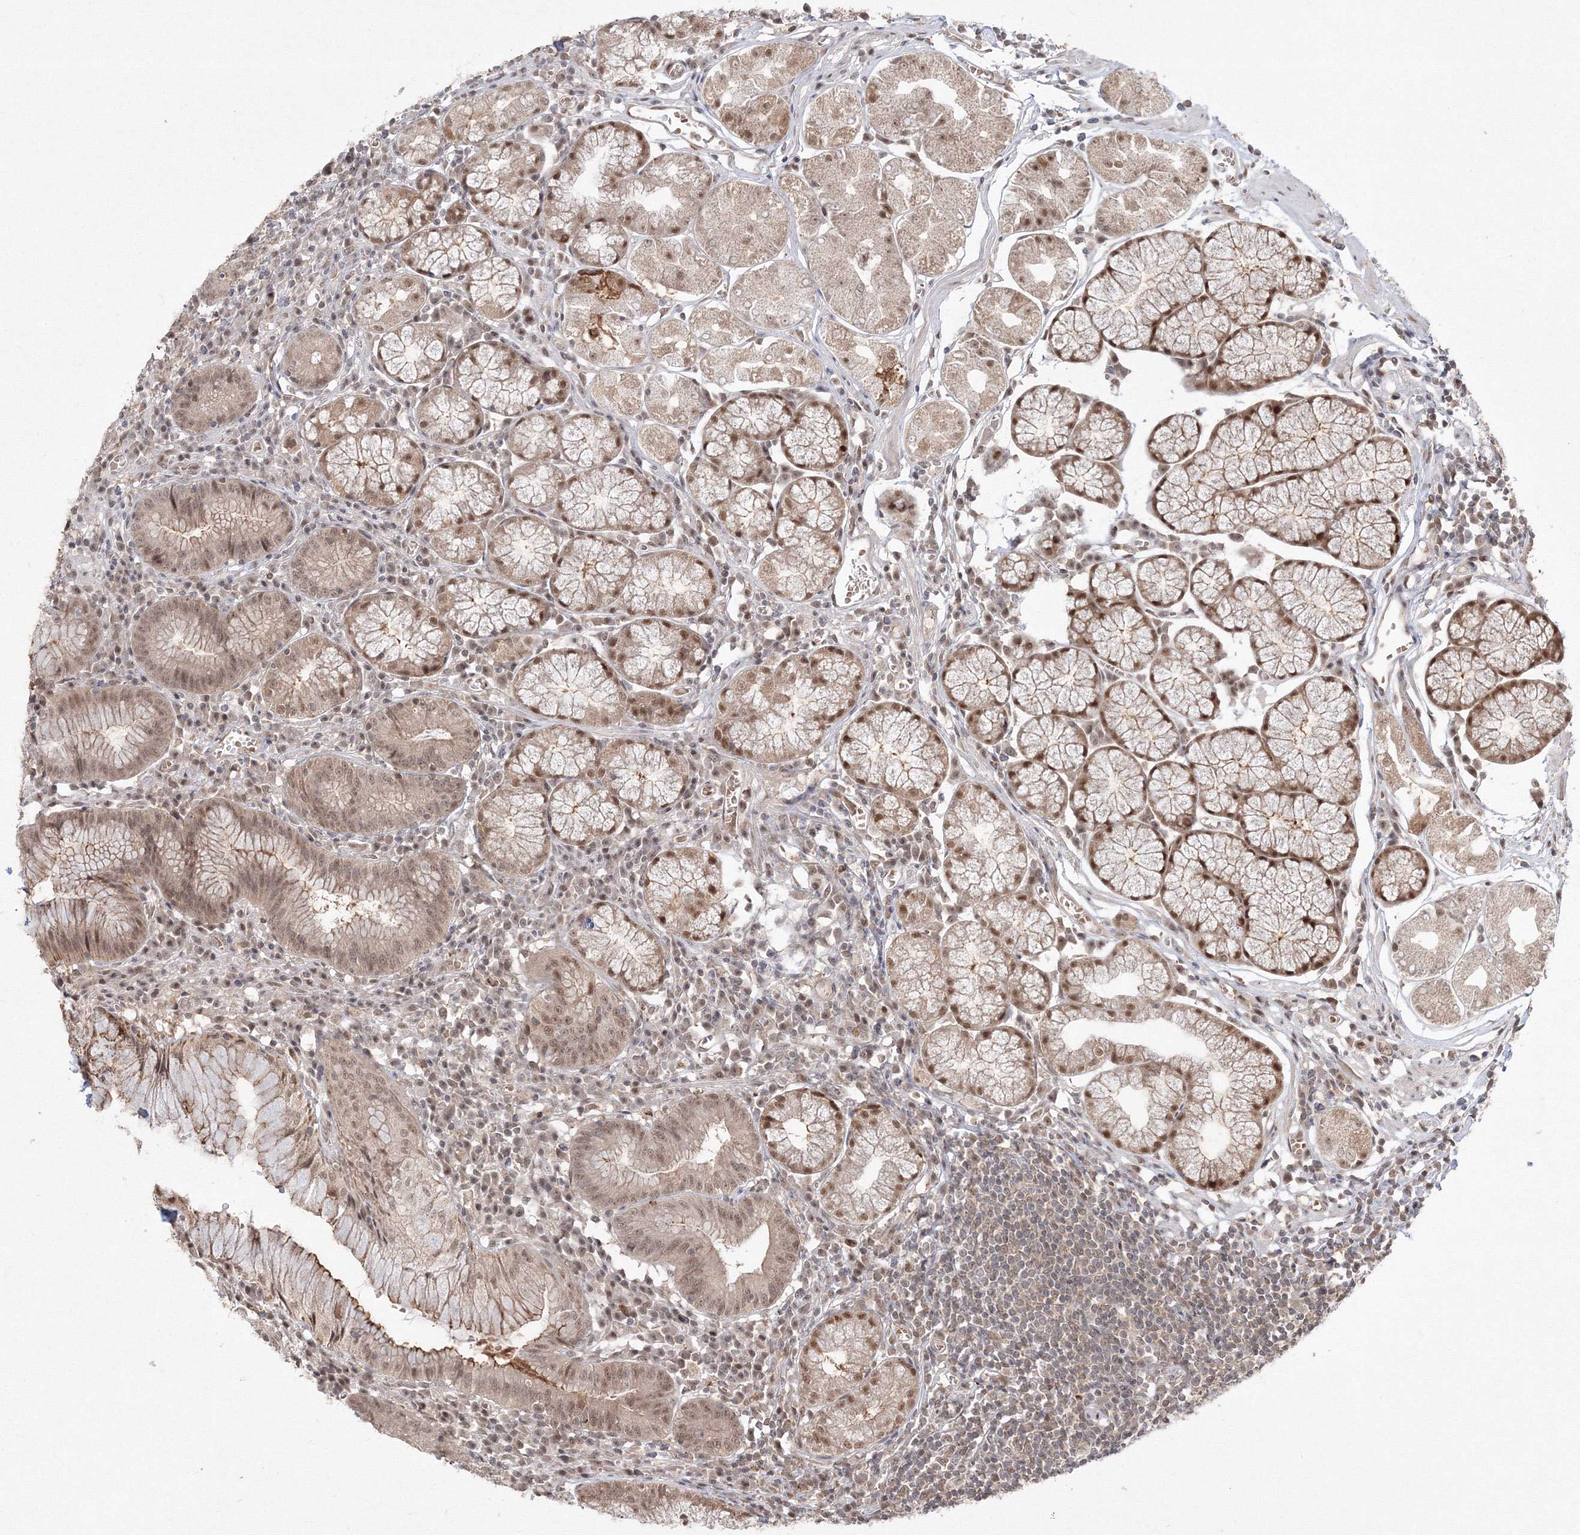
{"staining": {"intensity": "moderate", "quantity": ">75%", "location": "cytoplasmic/membranous,nuclear"}, "tissue": "stomach", "cell_type": "Glandular cells", "image_type": "normal", "snomed": [{"axis": "morphology", "description": "Normal tissue, NOS"}, {"axis": "topography", "description": "Stomach"}], "caption": "This image shows IHC staining of normal stomach, with medium moderate cytoplasmic/membranous,nuclear staining in approximately >75% of glandular cells.", "gene": "COPS4", "patient": {"sex": "male", "age": 55}}